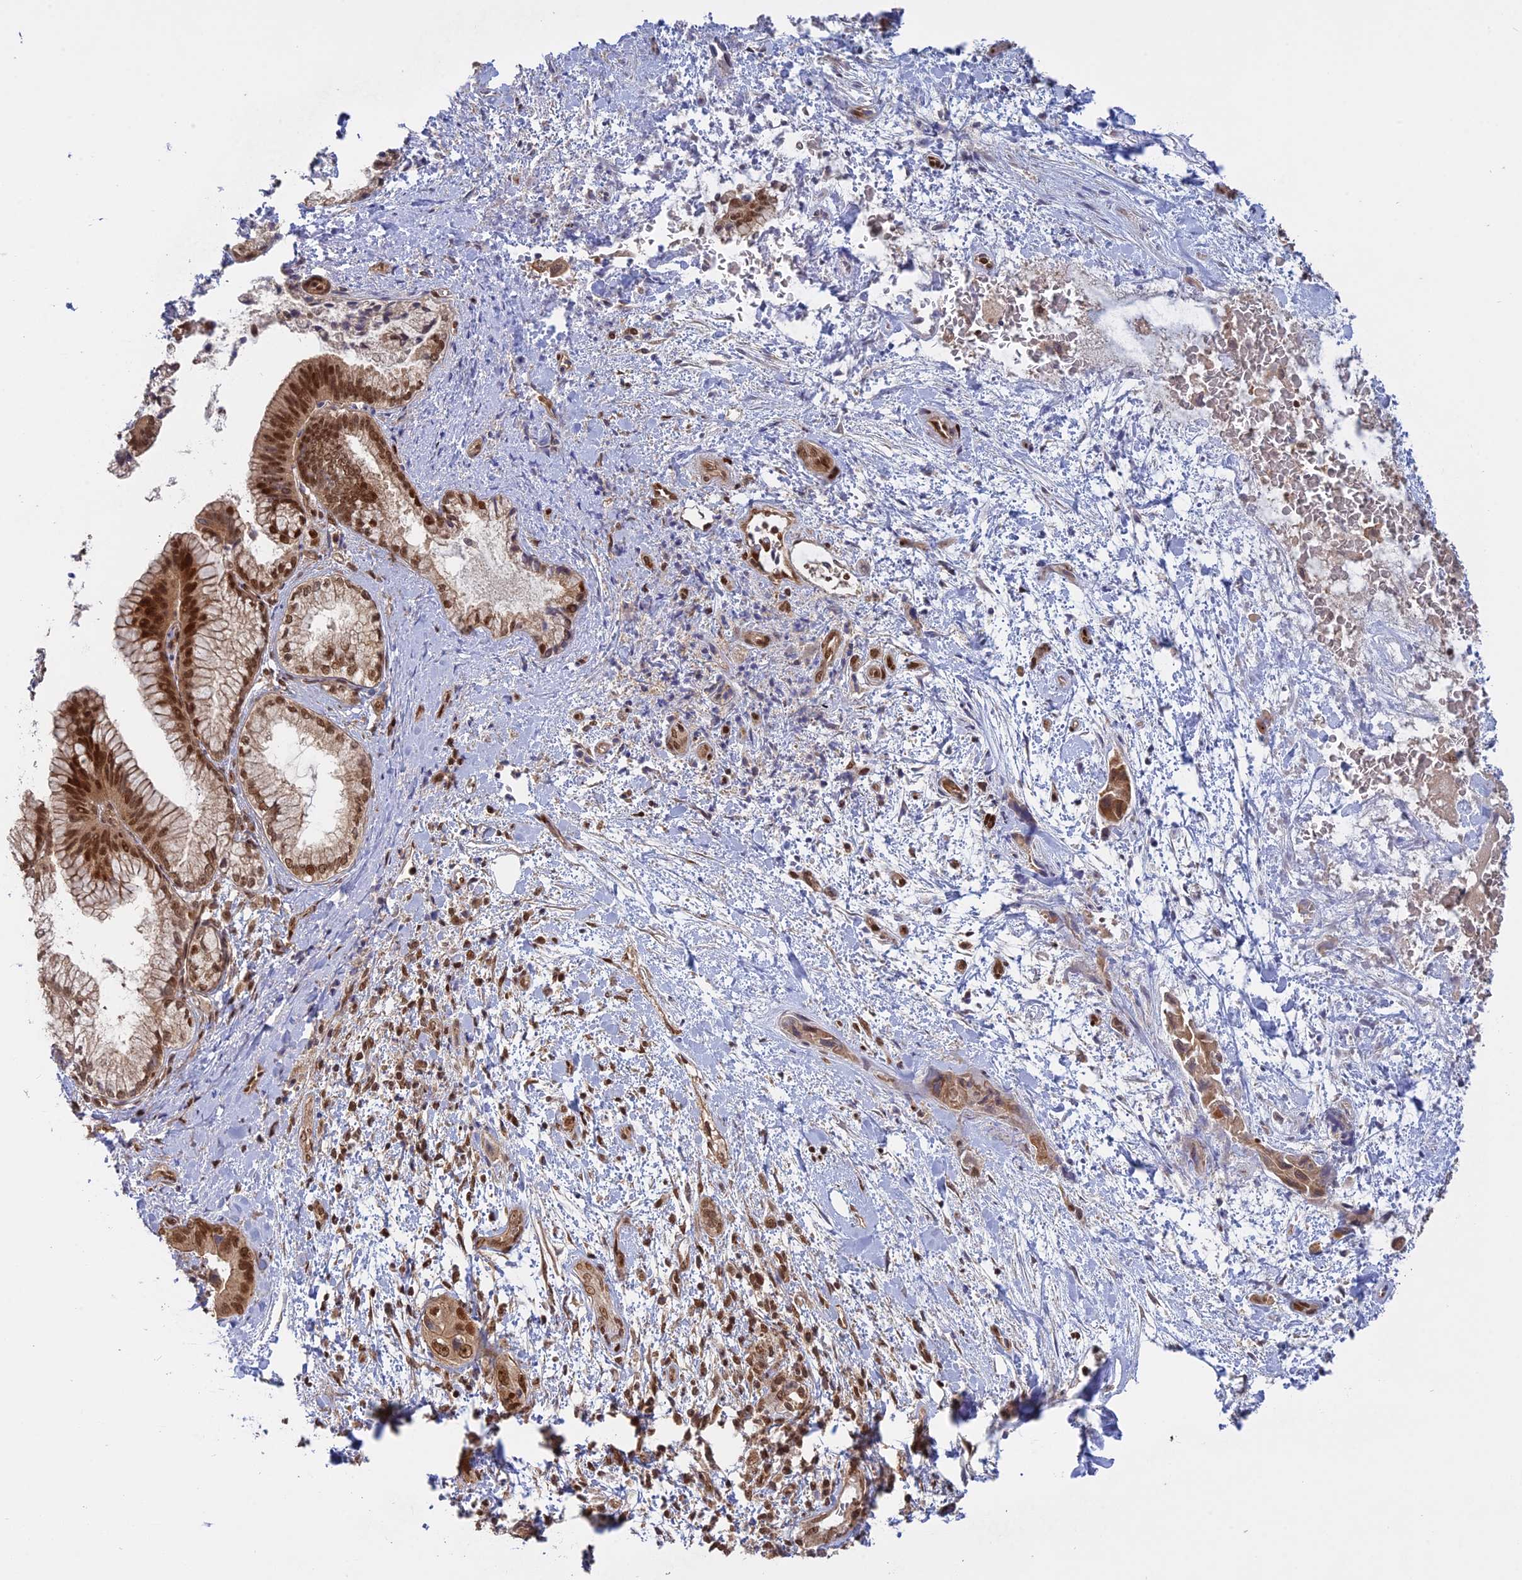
{"staining": {"intensity": "strong", "quantity": ">75%", "location": "nuclear"}, "tissue": "pancreatic cancer", "cell_type": "Tumor cells", "image_type": "cancer", "snomed": [{"axis": "morphology", "description": "Adenocarcinoma, NOS"}, {"axis": "topography", "description": "Pancreas"}], "caption": "Strong nuclear protein staining is present in about >75% of tumor cells in pancreatic cancer.", "gene": "PKIG", "patient": {"sex": "female", "age": 78}}